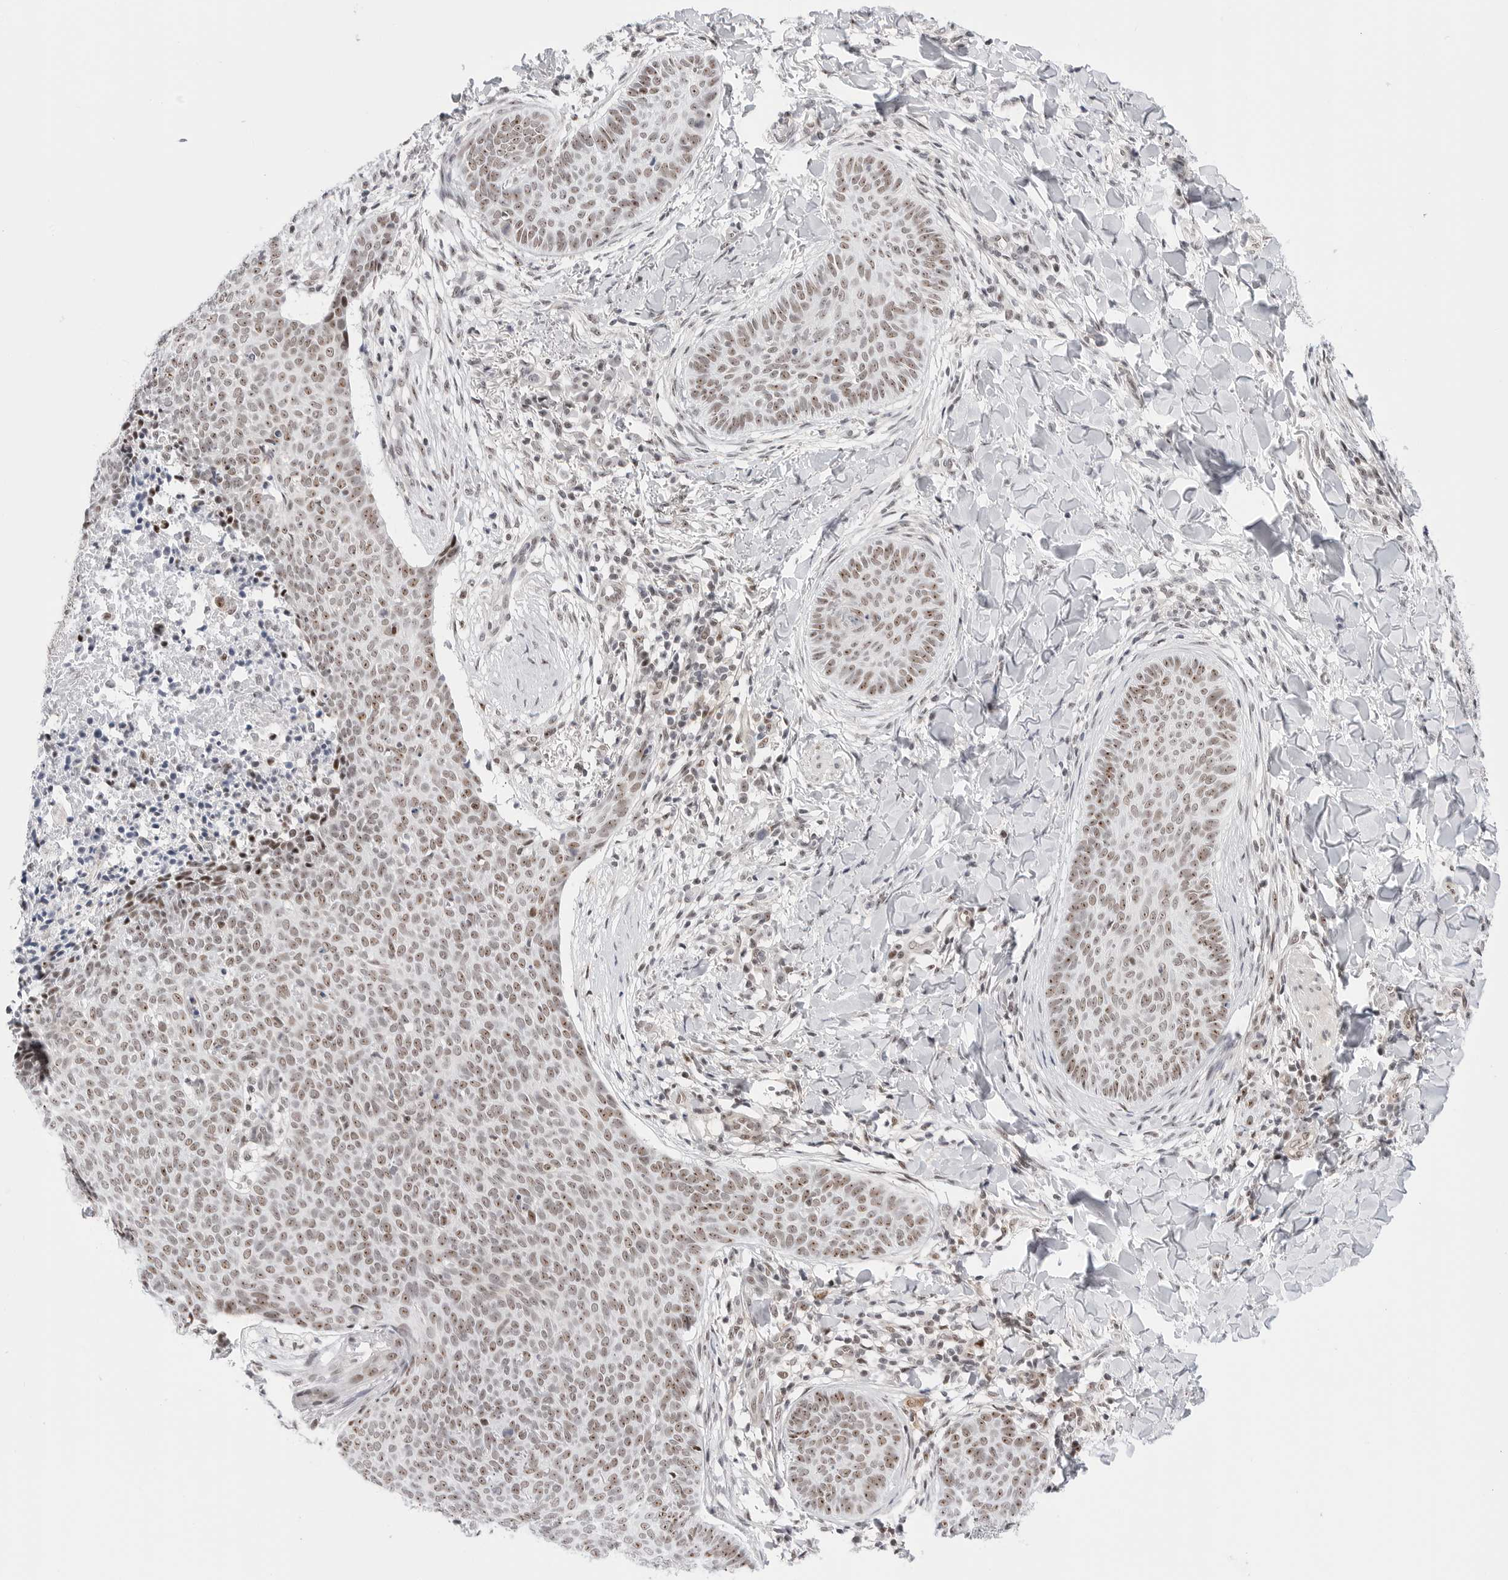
{"staining": {"intensity": "moderate", "quantity": ">75%", "location": "nuclear"}, "tissue": "skin cancer", "cell_type": "Tumor cells", "image_type": "cancer", "snomed": [{"axis": "morphology", "description": "Normal tissue, NOS"}, {"axis": "morphology", "description": "Basal cell carcinoma"}, {"axis": "topography", "description": "Skin"}], "caption": "High-power microscopy captured an IHC image of basal cell carcinoma (skin), revealing moderate nuclear positivity in about >75% of tumor cells.", "gene": "C1orf162", "patient": {"sex": "male", "age": 50}}